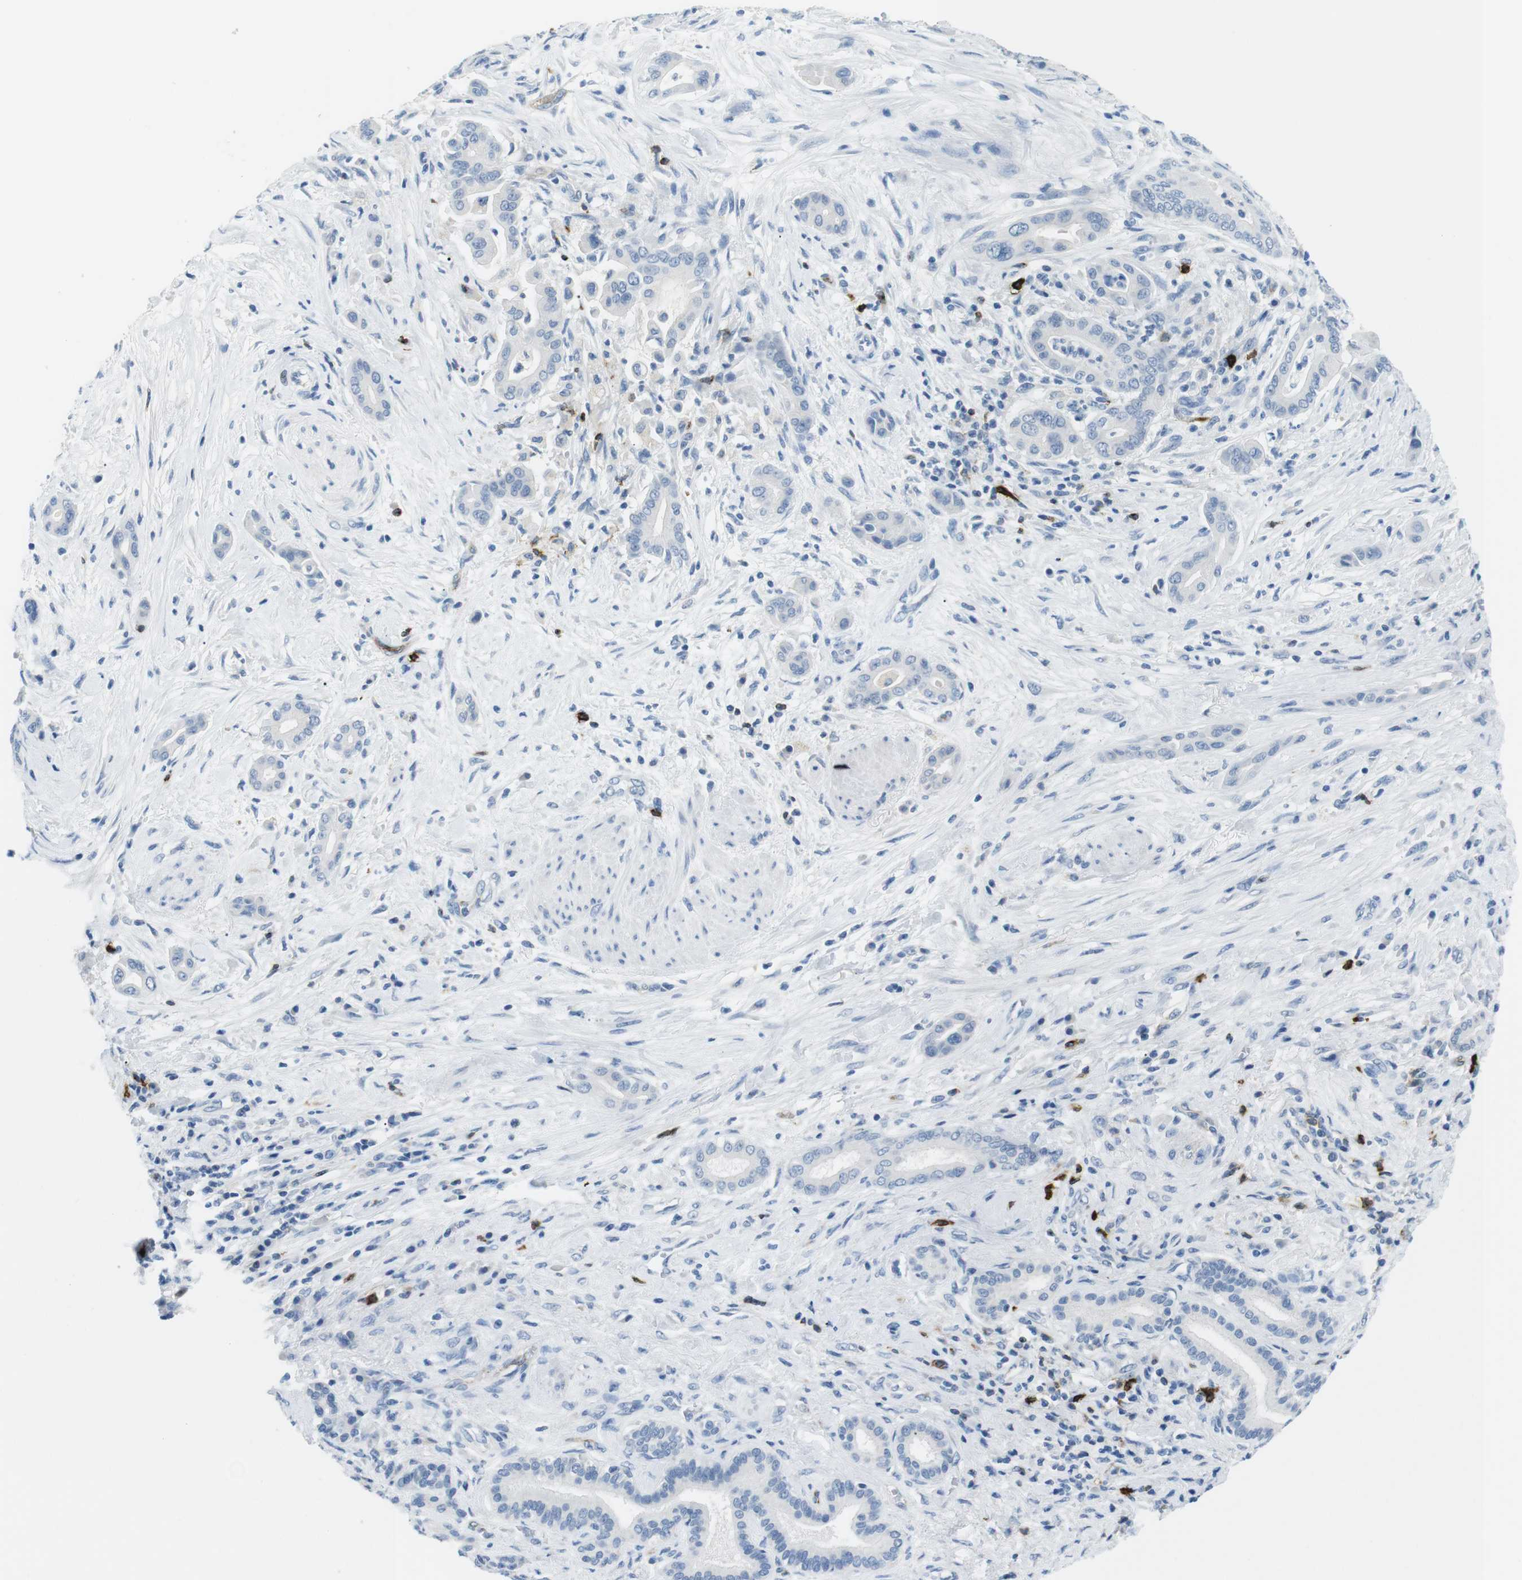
{"staining": {"intensity": "negative", "quantity": "none", "location": "none"}, "tissue": "pancreatic cancer", "cell_type": "Tumor cells", "image_type": "cancer", "snomed": [{"axis": "morphology", "description": "Normal tissue, NOS"}, {"axis": "morphology", "description": "Adenocarcinoma, NOS"}, {"axis": "topography", "description": "Pancreas"}], "caption": "IHC of adenocarcinoma (pancreatic) reveals no positivity in tumor cells.", "gene": "TNFRSF4", "patient": {"sex": "male", "age": 63}}